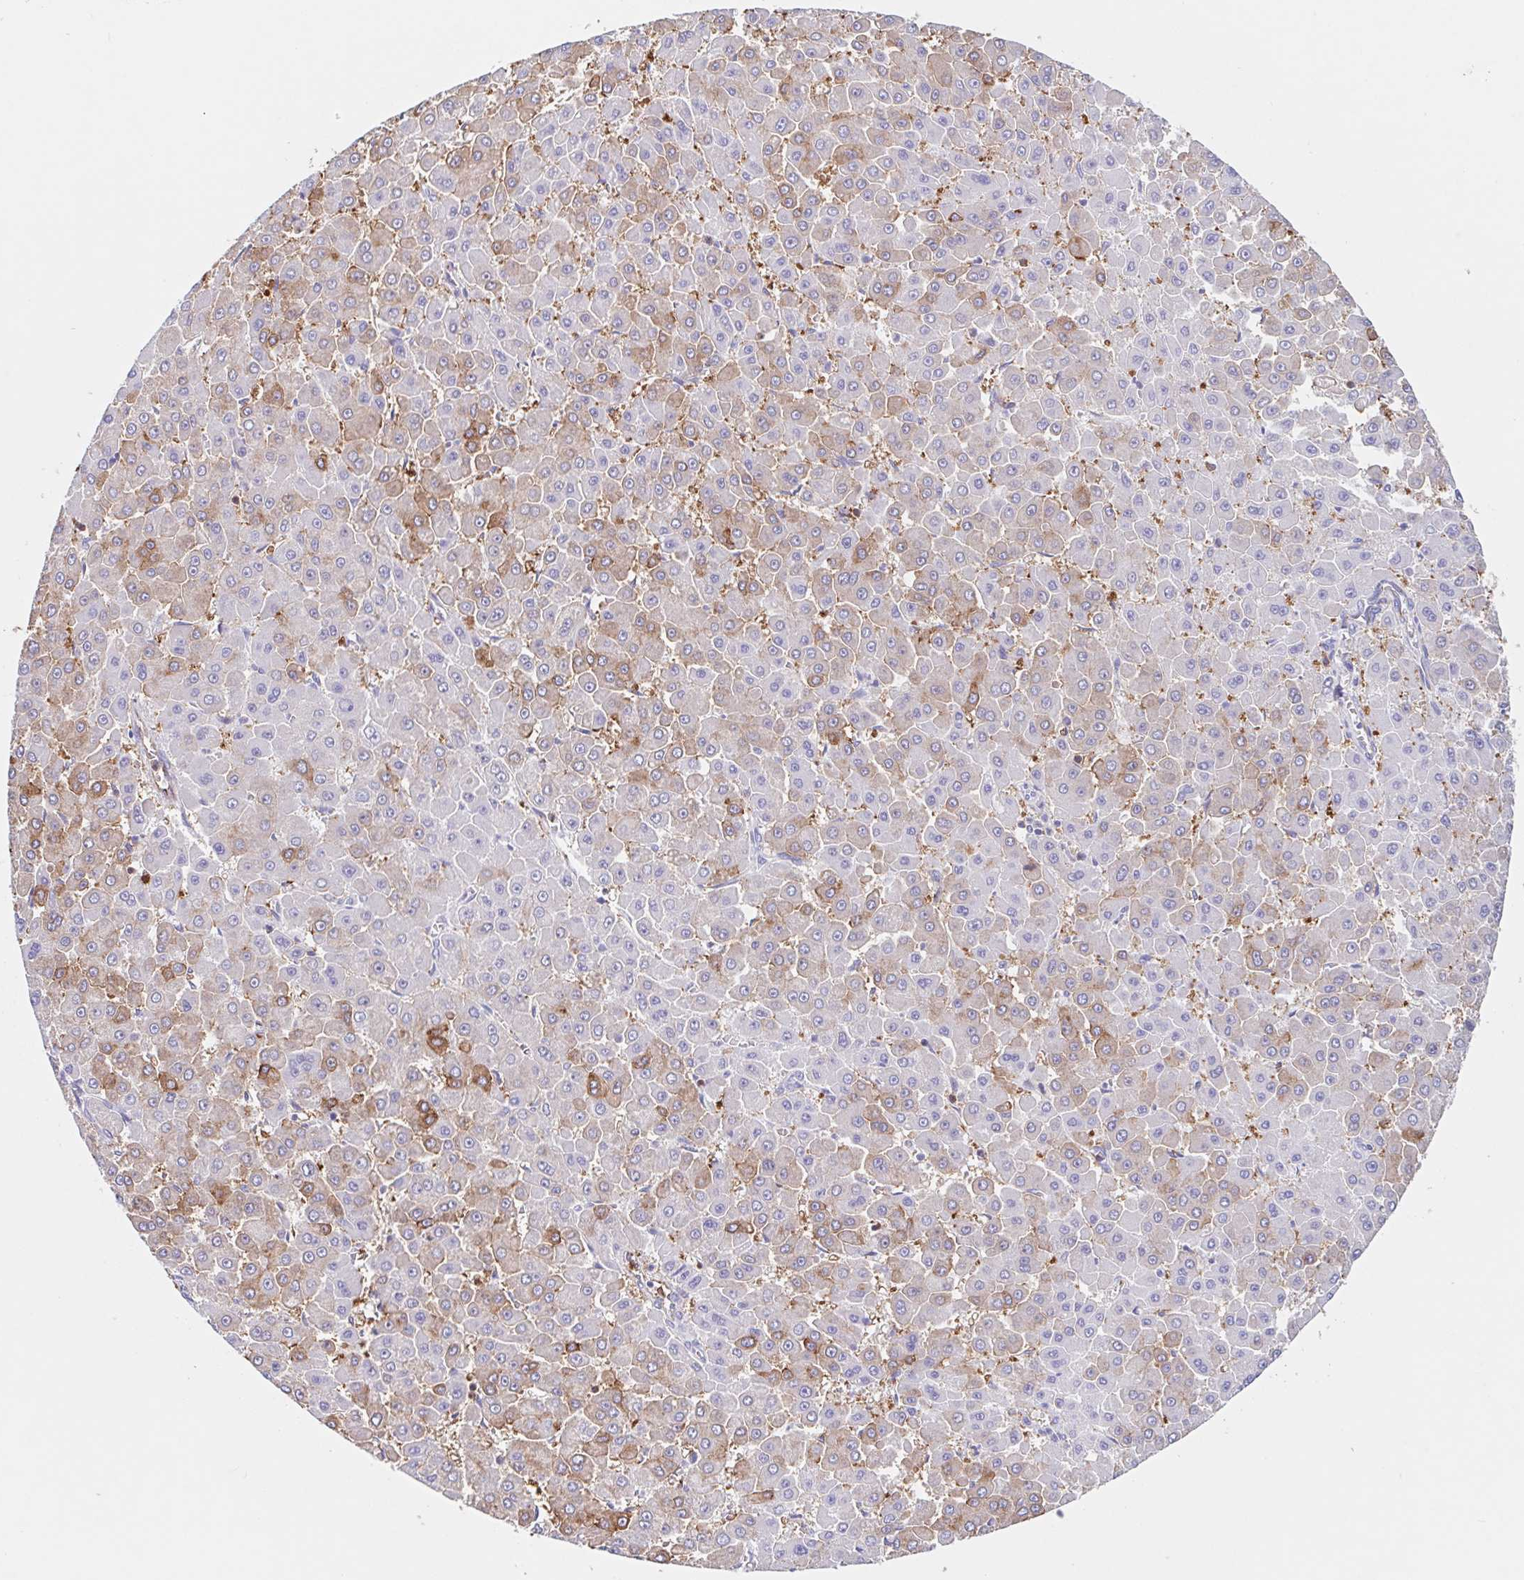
{"staining": {"intensity": "moderate", "quantity": "<25%", "location": "cytoplasmic/membranous"}, "tissue": "liver cancer", "cell_type": "Tumor cells", "image_type": "cancer", "snomed": [{"axis": "morphology", "description": "Carcinoma, Hepatocellular, NOS"}, {"axis": "topography", "description": "Liver"}], "caption": "Immunohistochemical staining of human liver hepatocellular carcinoma reveals moderate cytoplasmic/membranous protein expression in about <25% of tumor cells.", "gene": "TPD52", "patient": {"sex": "male", "age": 78}}